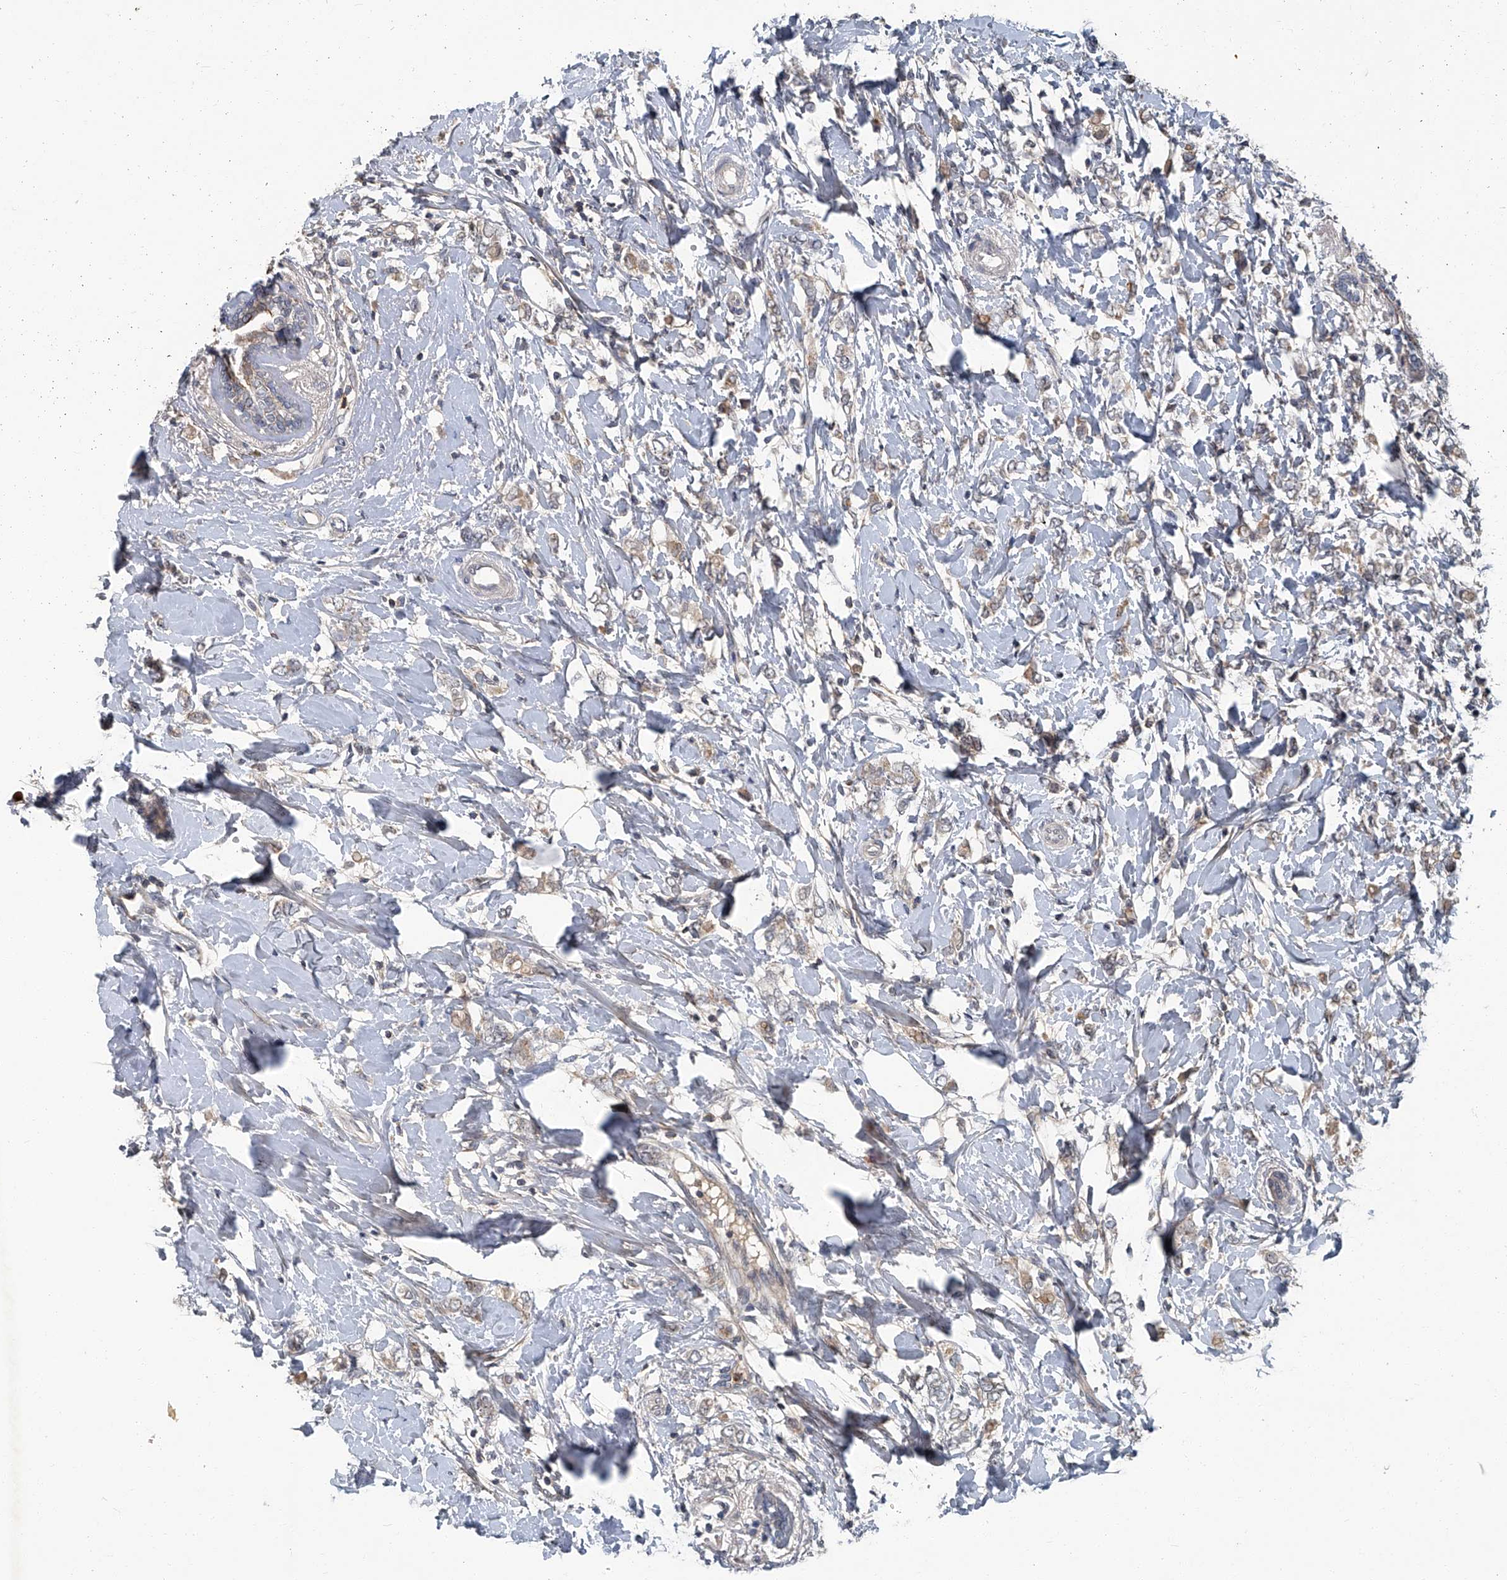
{"staining": {"intensity": "weak", "quantity": ">75%", "location": "cytoplasmic/membranous"}, "tissue": "breast cancer", "cell_type": "Tumor cells", "image_type": "cancer", "snomed": [{"axis": "morphology", "description": "Normal tissue, NOS"}, {"axis": "morphology", "description": "Lobular carcinoma"}, {"axis": "topography", "description": "Breast"}], "caption": "Breast lobular carcinoma stained with DAB immunohistochemistry (IHC) reveals low levels of weak cytoplasmic/membranous expression in about >75% of tumor cells.", "gene": "AKNAD1", "patient": {"sex": "female", "age": 47}}